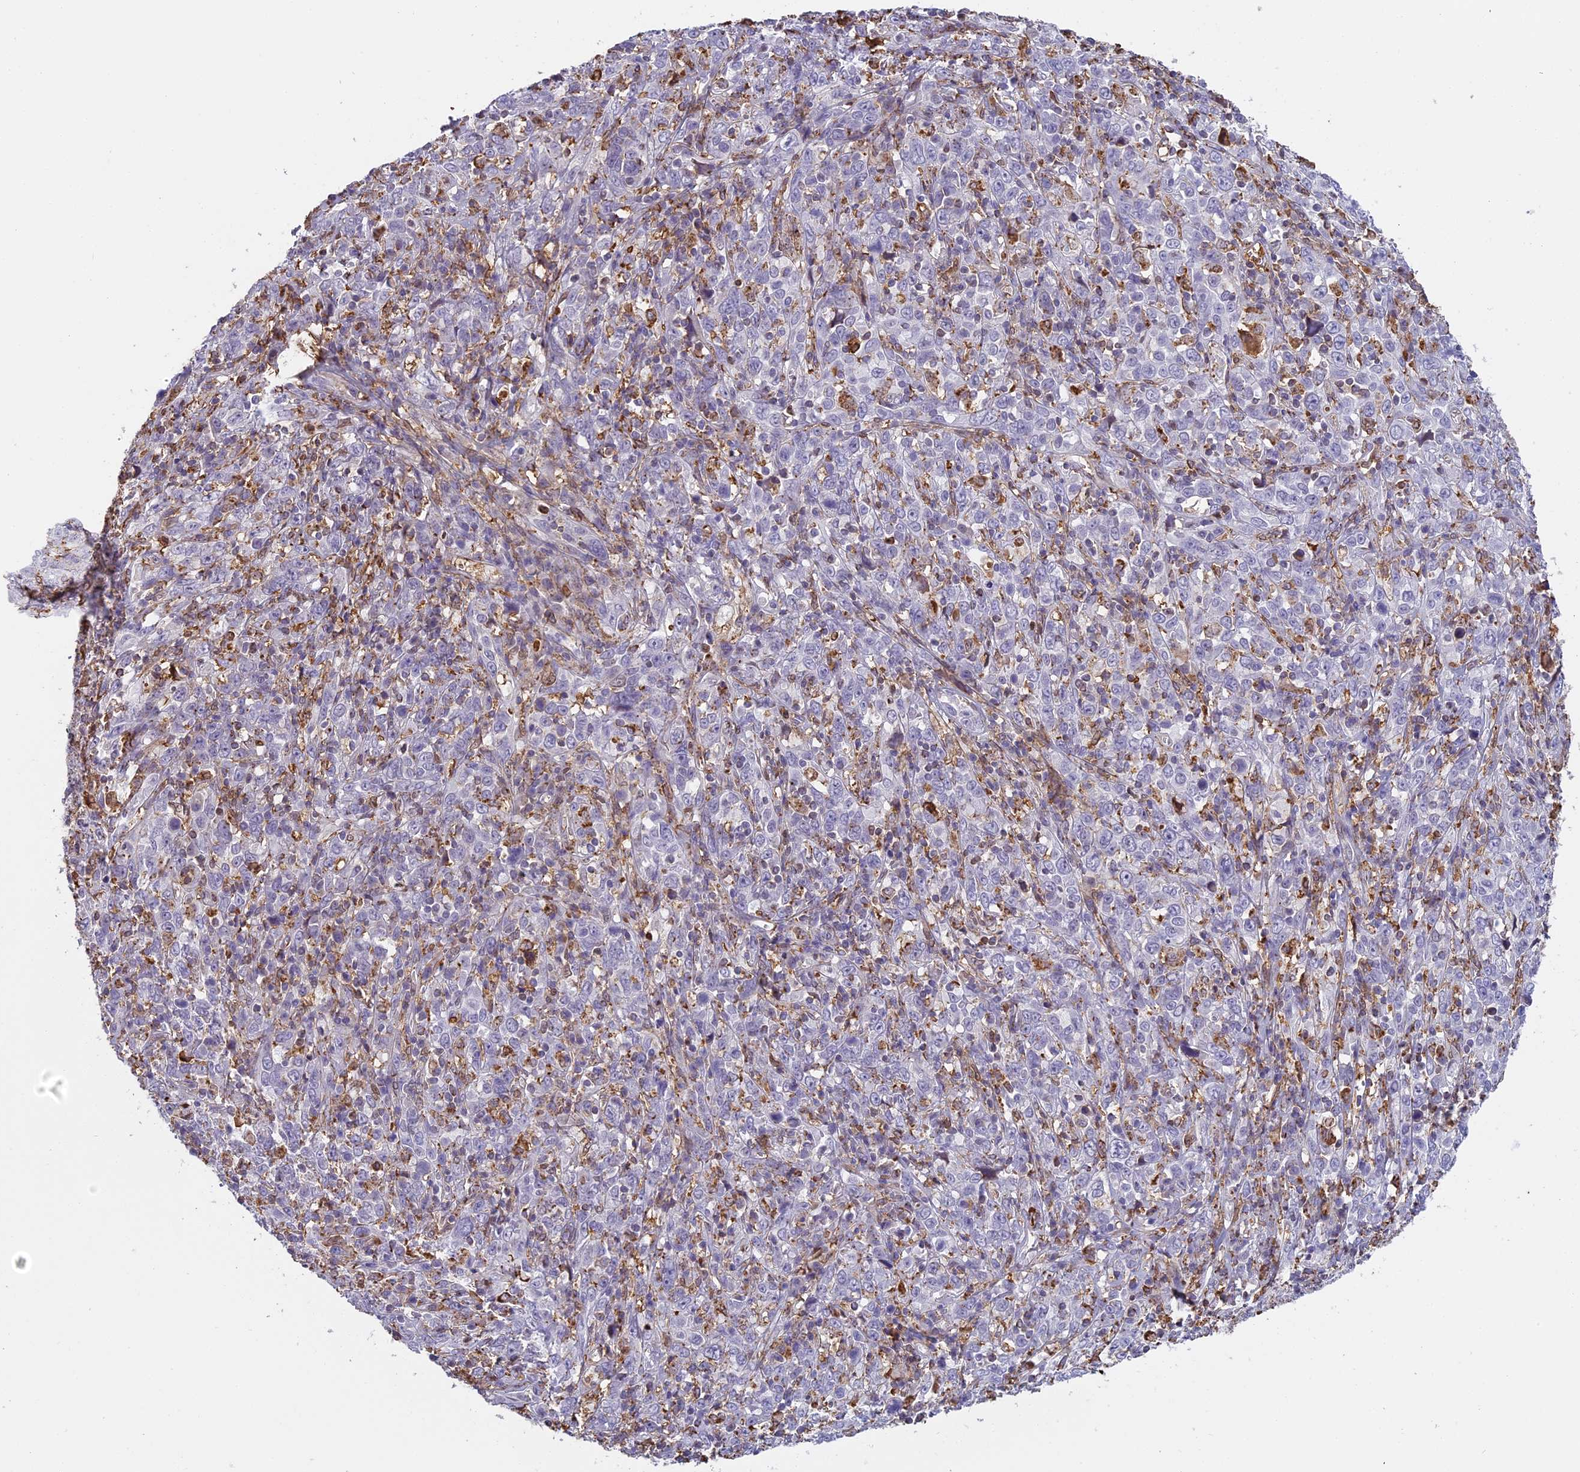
{"staining": {"intensity": "negative", "quantity": "none", "location": "none"}, "tissue": "cervical cancer", "cell_type": "Tumor cells", "image_type": "cancer", "snomed": [{"axis": "morphology", "description": "Squamous cell carcinoma, NOS"}, {"axis": "topography", "description": "Cervix"}], "caption": "Tumor cells show no significant expression in cervical squamous cell carcinoma.", "gene": "TMEM255B", "patient": {"sex": "female", "age": 46}}